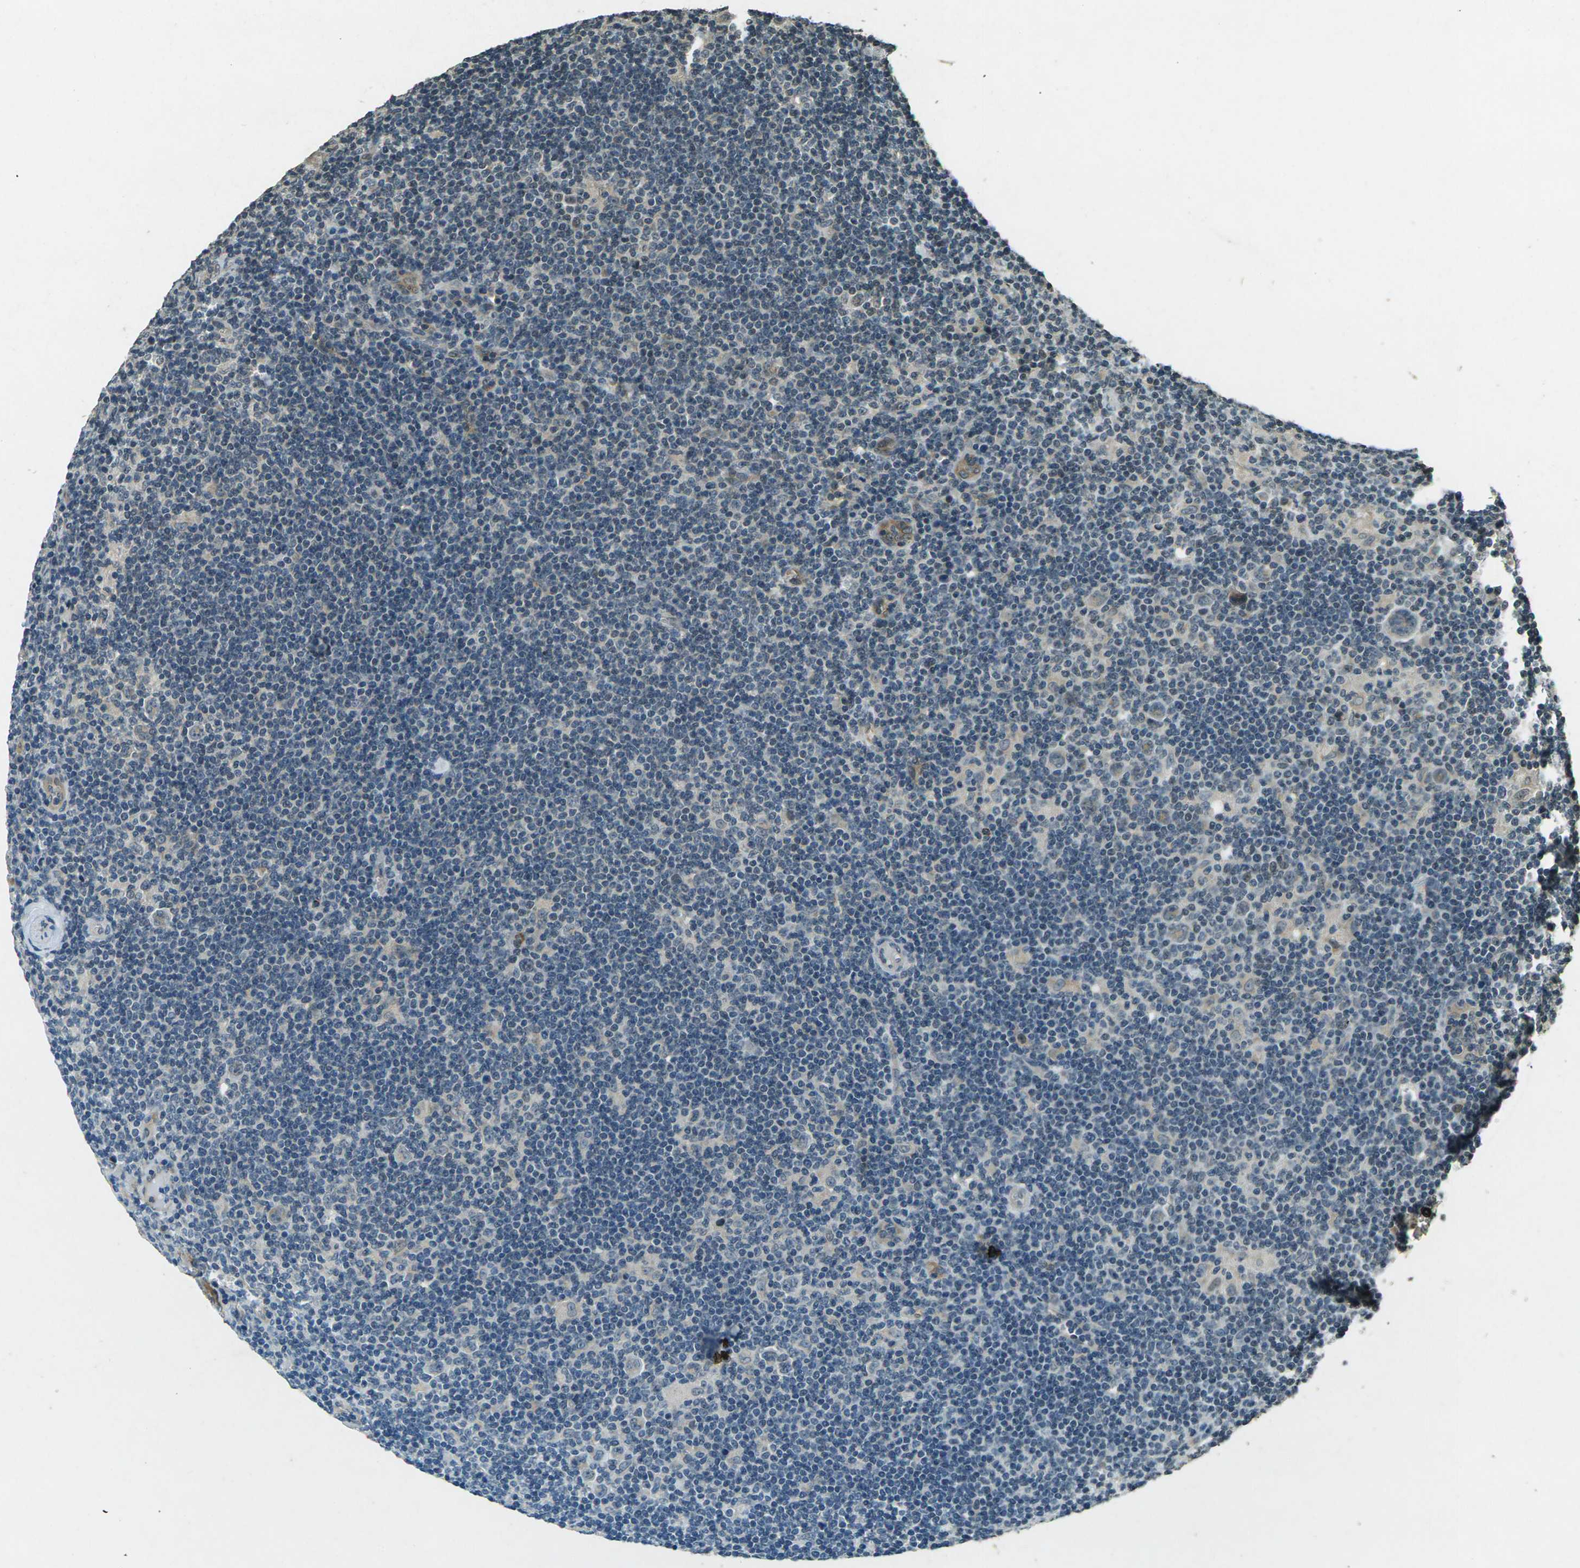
{"staining": {"intensity": "weak", "quantity": "25%-75%", "location": "cytoplasmic/membranous"}, "tissue": "lymphoma", "cell_type": "Tumor cells", "image_type": "cancer", "snomed": [{"axis": "morphology", "description": "Hodgkin's disease, NOS"}, {"axis": "topography", "description": "Lymph node"}], "caption": "Protein analysis of lymphoma tissue demonstrates weak cytoplasmic/membranous positivity in about 25%-75% of tumor cells.", "gene": "PDE2A", "patient": {"sex": "female", "age": 57}}